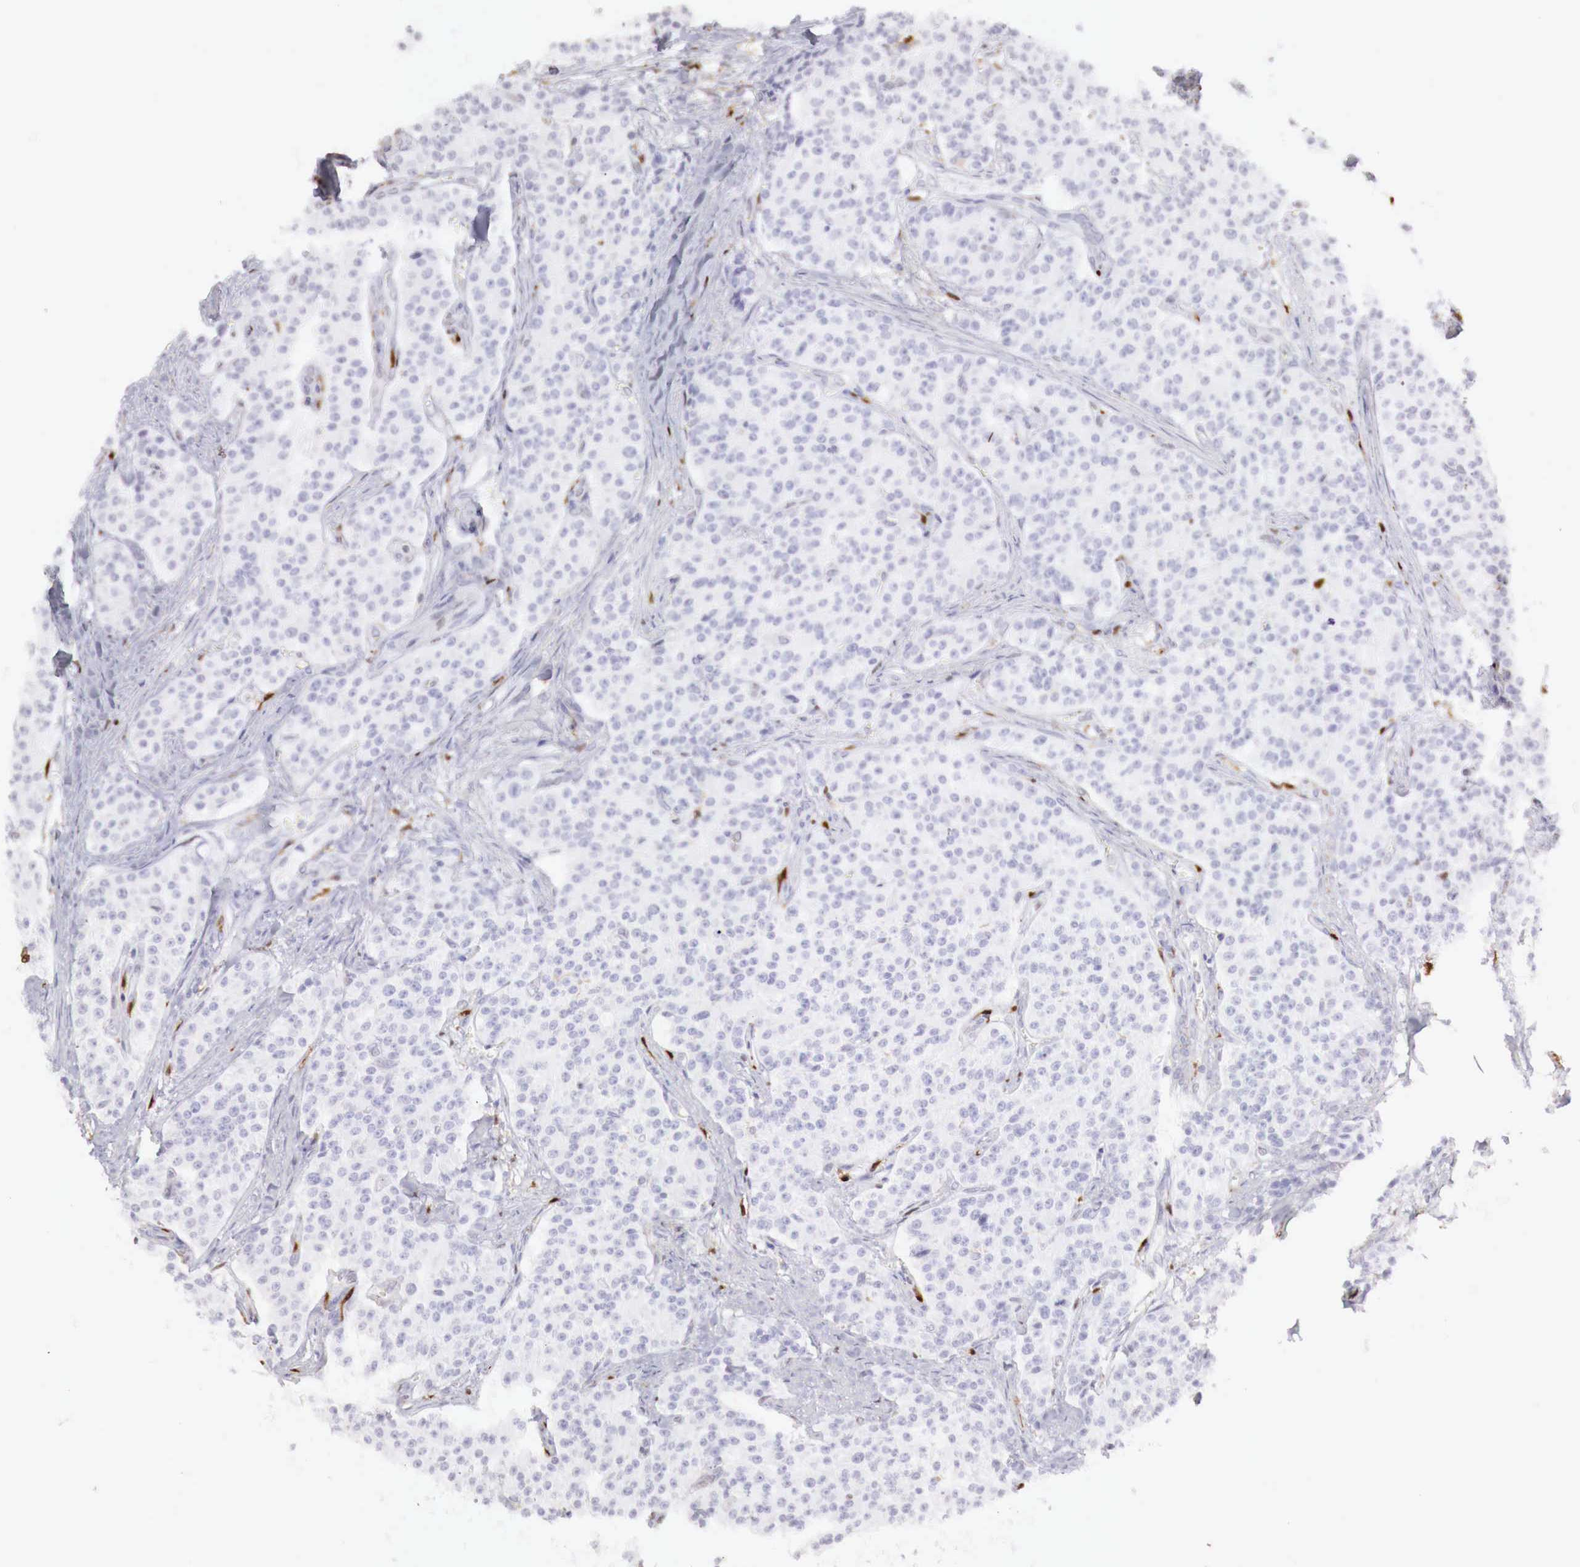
{"staining": {"intensity": "negative", "quantity": "none", "location": "none"}, "tissue": "carcinoid", "cell_type": "Tumor cells", "image_type": "cancer", "snomed": [{"axis": "morphology", "description": "Carcinoid, malignant, NOS"}, {"axis": "topography", "description": "Stomach"}], "caption": "Immunohistochemistry (IHC) image of neoplastic tissue: human carcinoid stained with DAB (3,3'-diaminobenzidine) displays no significant protein positivity in tumor cells.", "gene": "RENBP", "patient": {"sex": "female", "age": 76}}